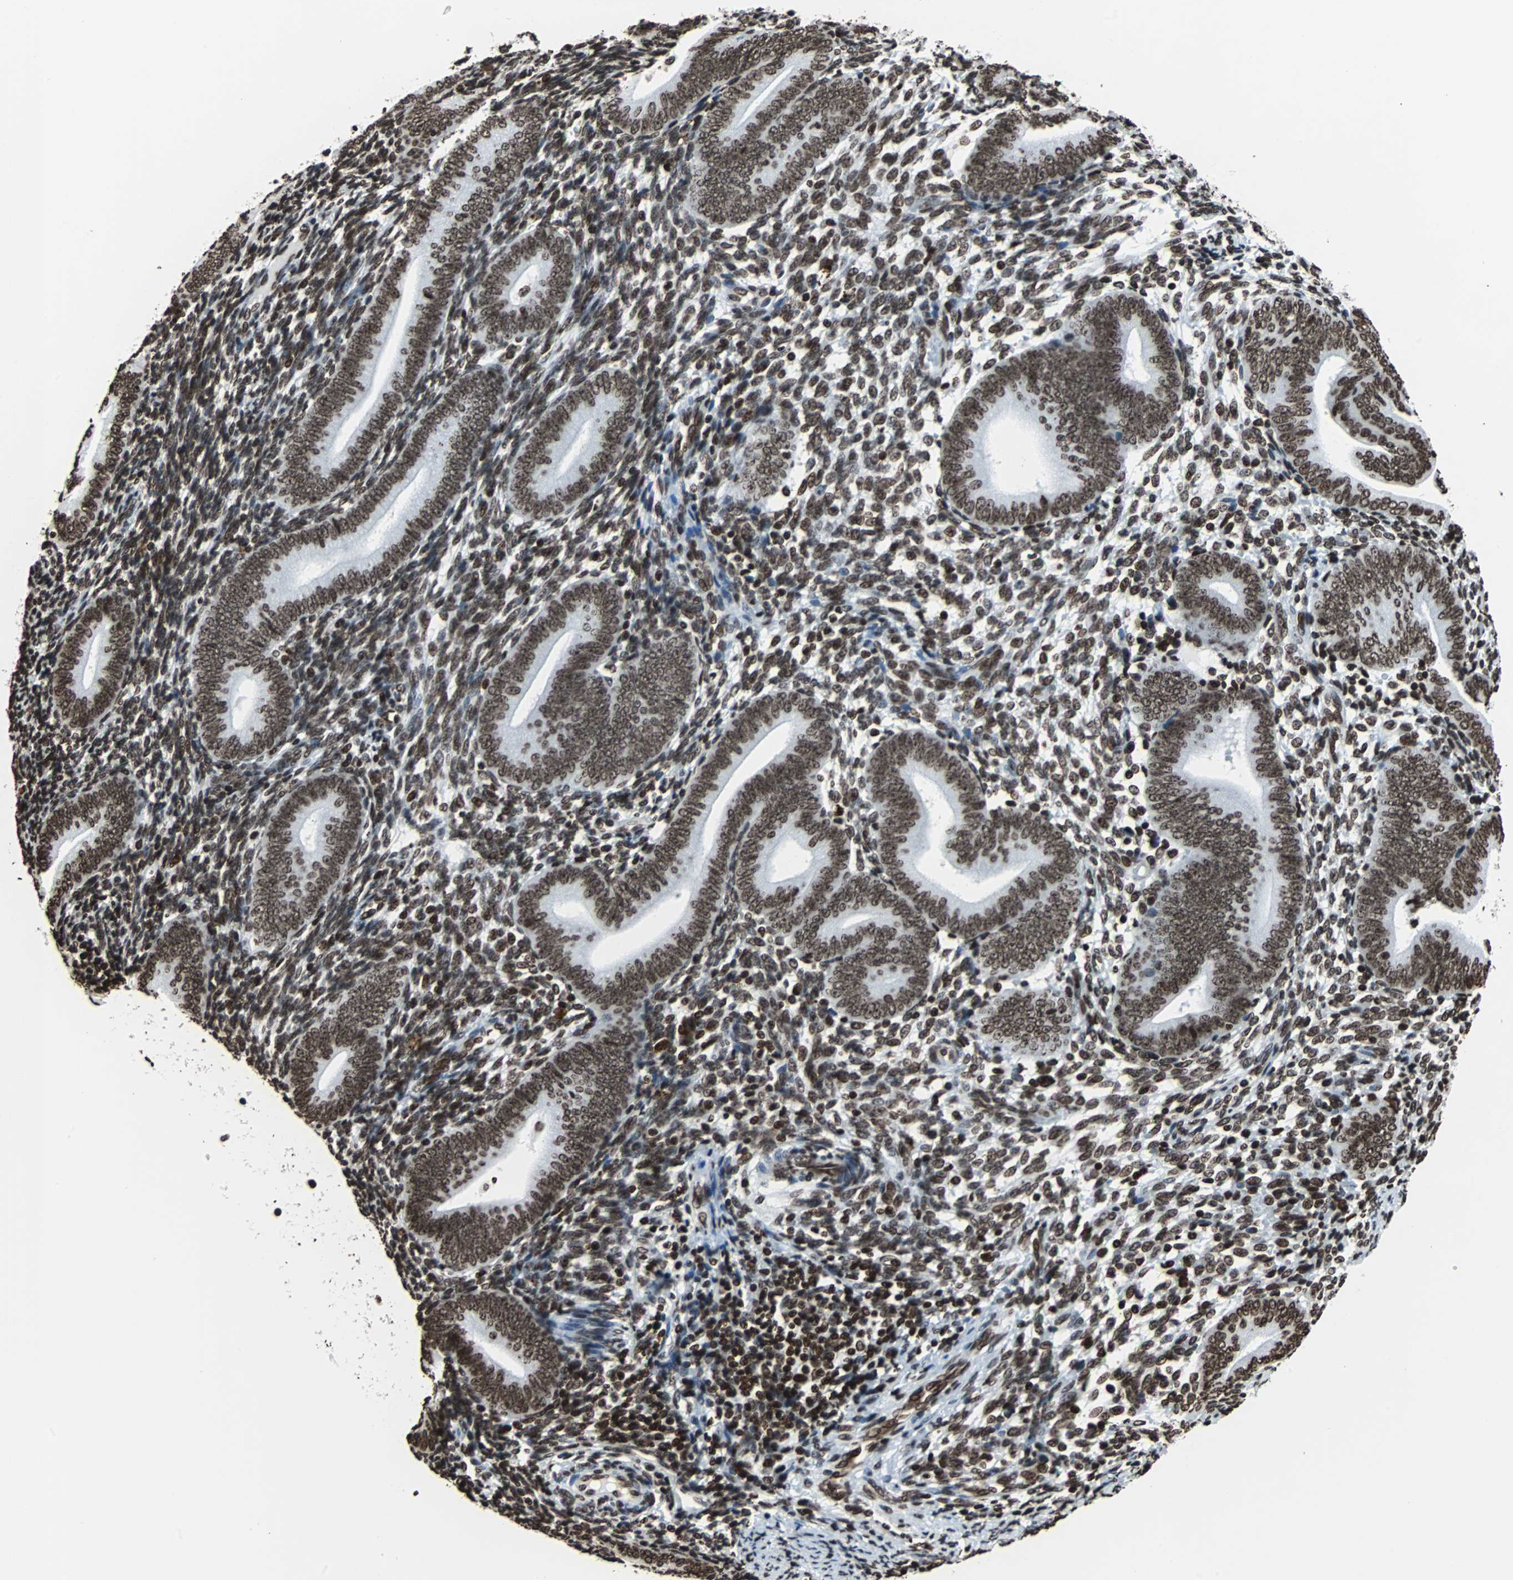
{"staining": {"intensity": "strong", "quantity": ">75%", "location": "nuclear"}, "tissue": "endometrium", "cell_type": "Cells in endometrial stroma", "image_type": "normal", "snomed": [{"axis": "morphology", "description": "Normal tissue, NOS"}, {"axis": "topography", "description": "Uterus"}, {"axis": "topography", "description": "Endometrium"}], "caption": "A photomicrograph of endometrium stained for a protein reveals strong nuclear brown staining in cells in endometrial stroma.", "gene": "H2BC18", "patient": {"sex": "female", "age": 33}}